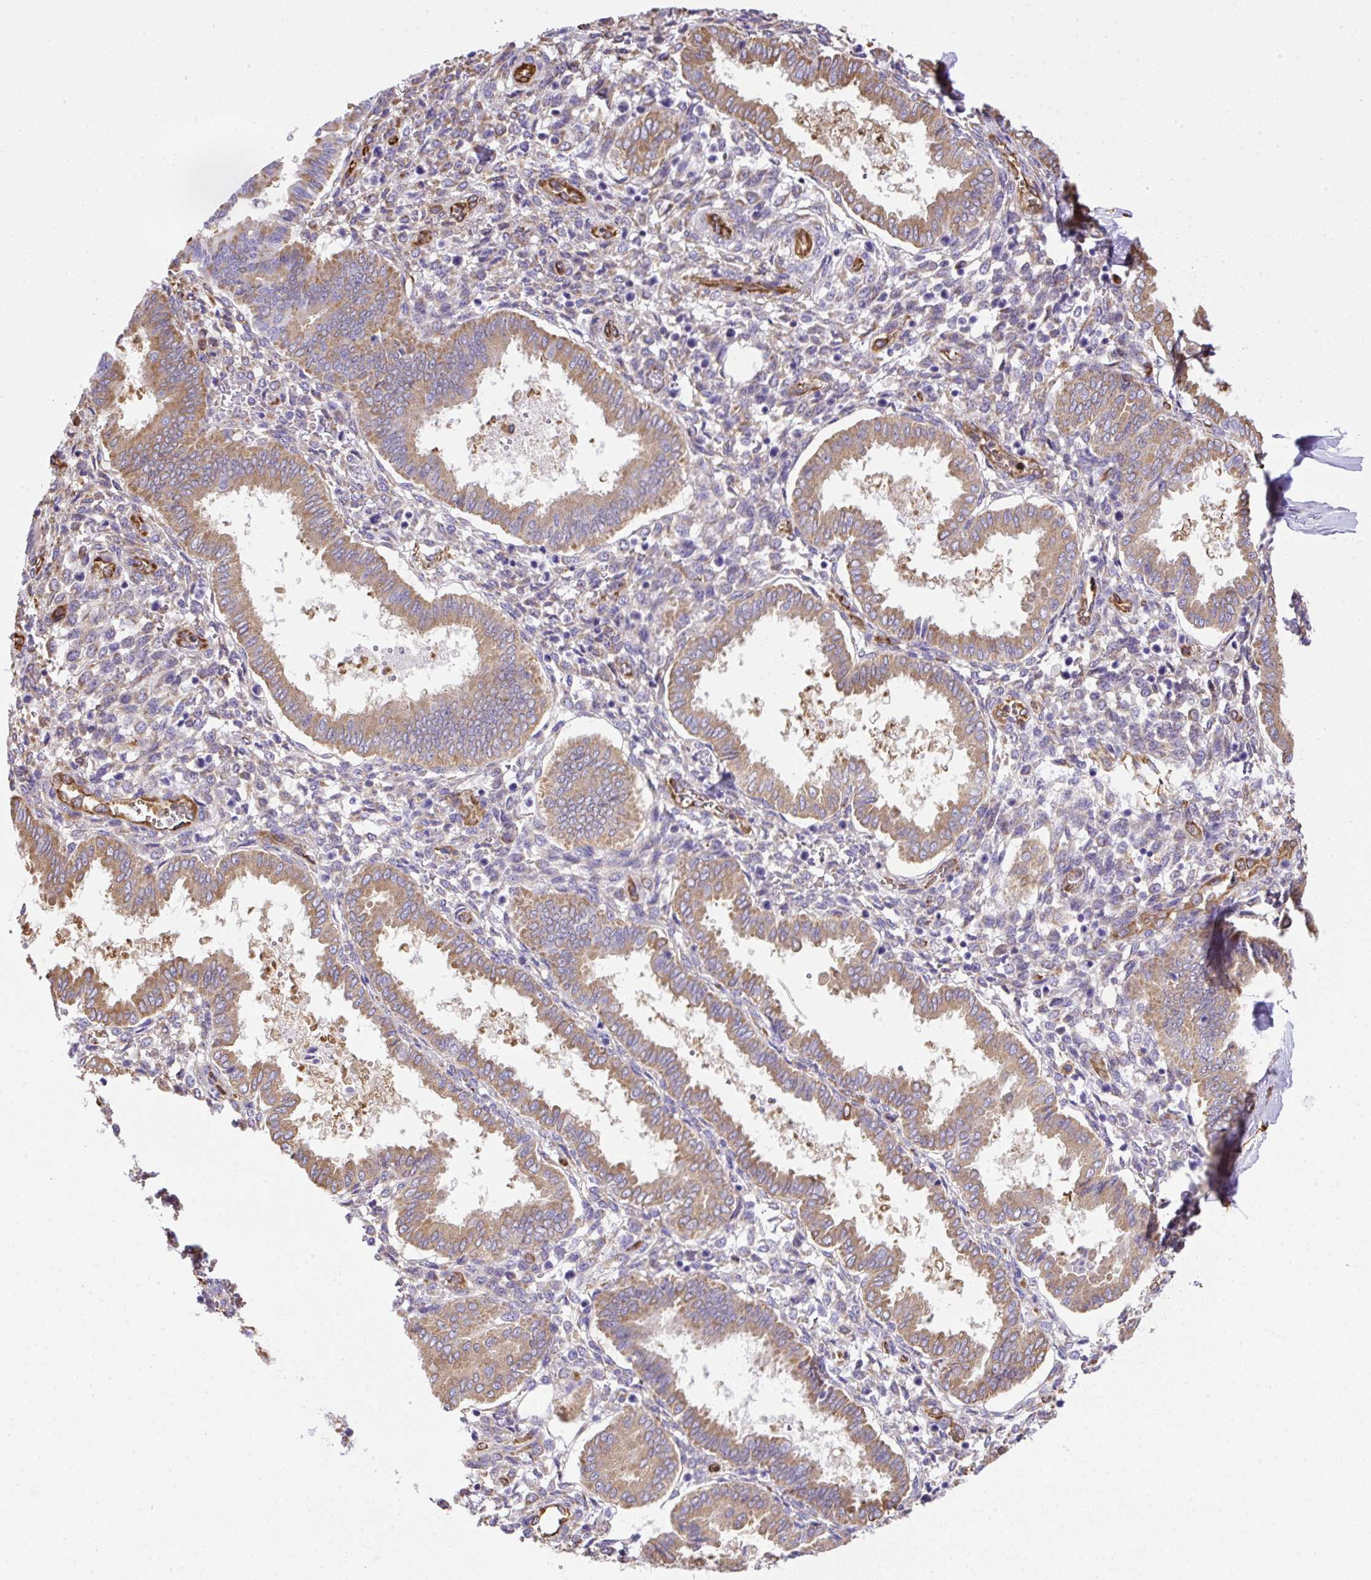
{"staining": {"intensity": "weak", "quantity": "<25%", "location": "cytoplasmic/membranous"}, "tissue": "endometrium", "cell_type": "Cells in endometrial stroma", "image_type": "normal", "snomed": [{"axis": "morphology", "description": "Normal tissue, NOS"}, {"axis": "topography", "description": "Endometrium"}], "caption": "Immunohistochemistry micrograph of normal endometrium: human endometrium stained with DAB demonstrates no significant protein expression in cells in endometrial stroma. (Brightfield microscopy of DAB (3,3'-diaminobenzidine) immunohistochemistry (IHC) at high magnification).", "gene": "MAGEB5", "patient": {"sex": "female", "age": 24}}